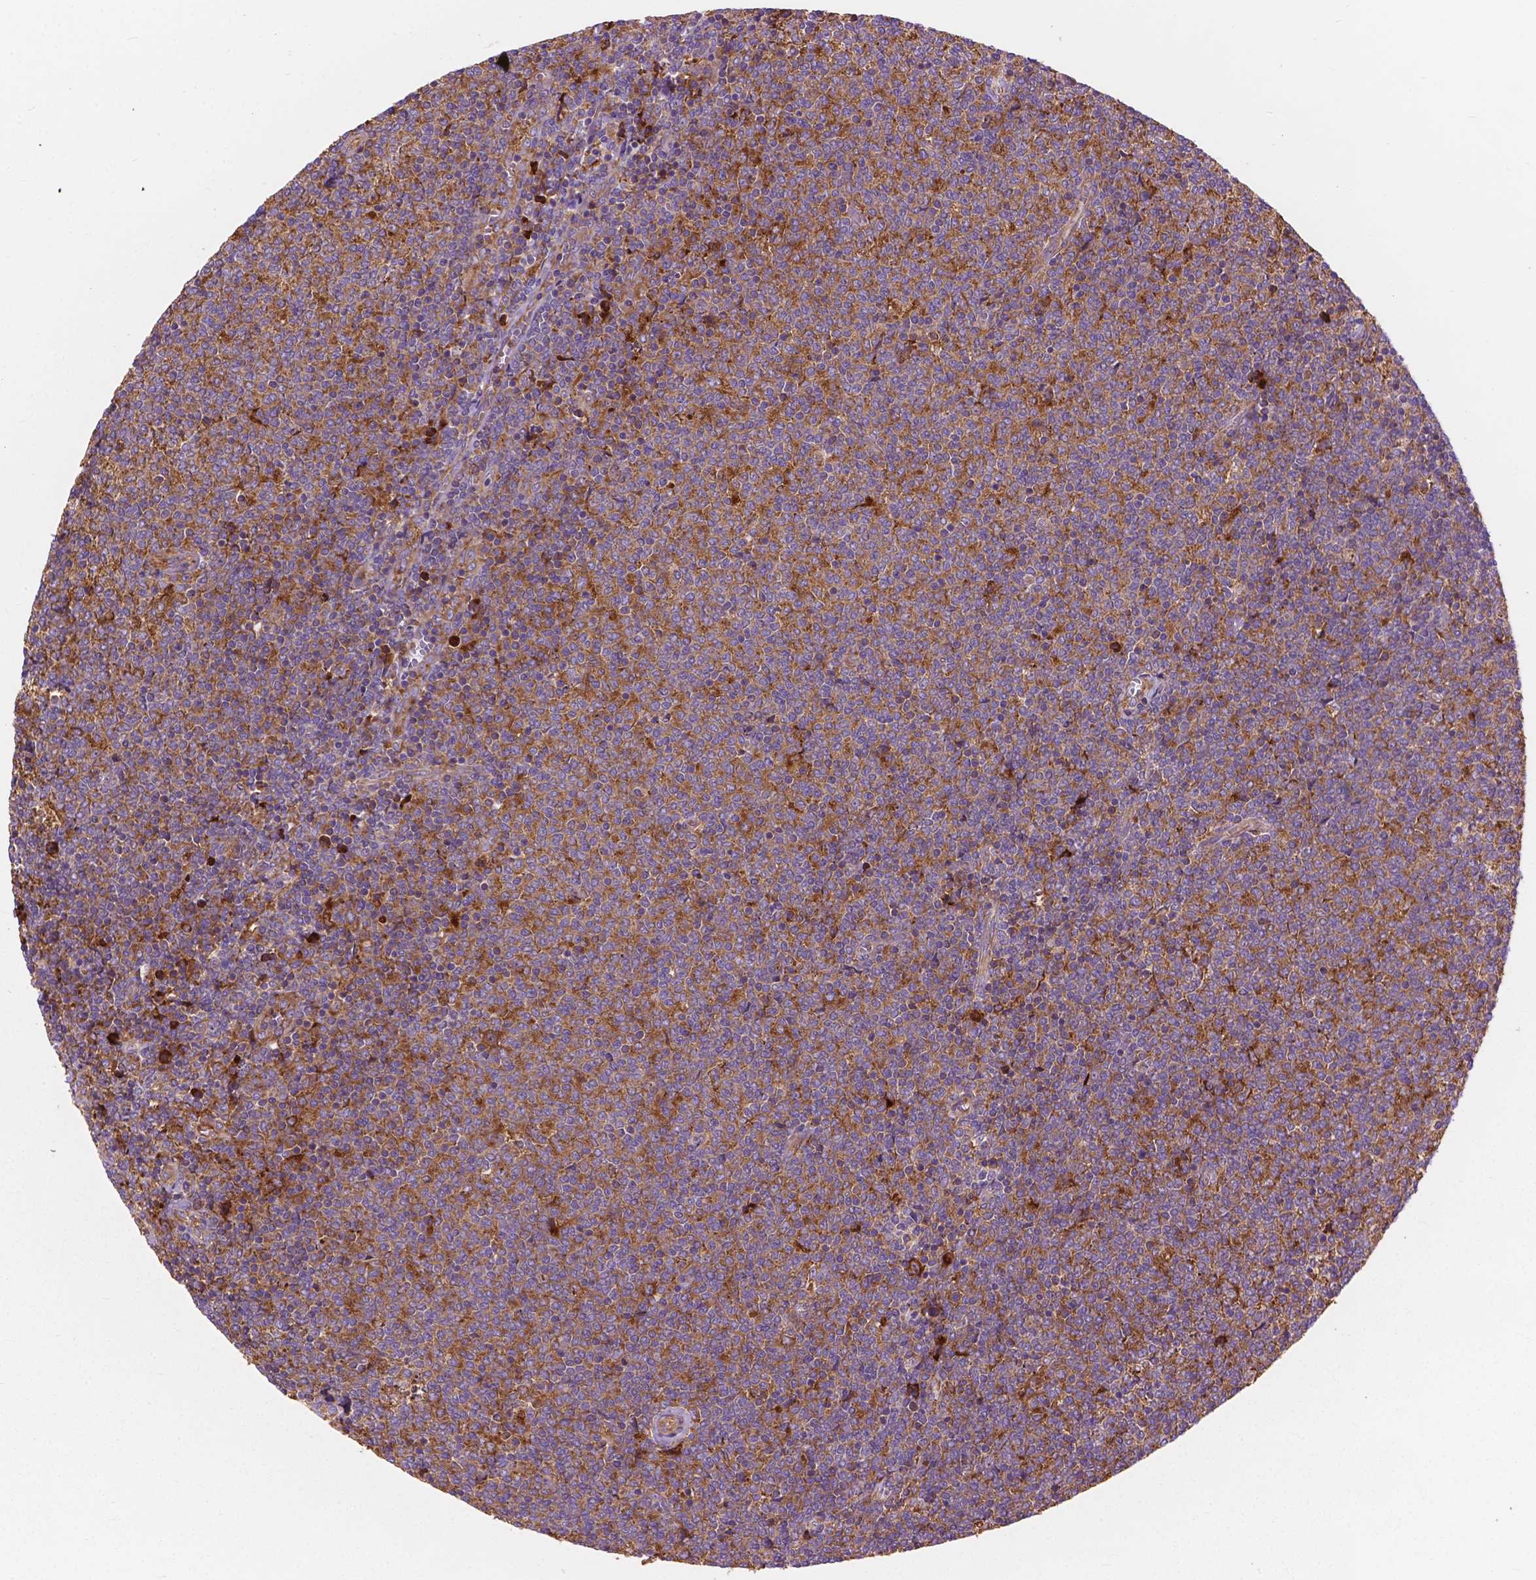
{"staining": {"intensity": "moderate", "quantity": ">75%", "location": "cytoplasmic/membranous"}, "tissue": "lymphoma", "cell_type": "Tumor cells", "image_type": "cancer", "snomed": [{"axis": "morphology", "description": "Malignant lymphoma, non-Hodgkin's type, Low grade"}, {"axis": "topography", "description": "Lymph node"}], "caption": "Lymphoma stained with immunohistochemistry (IHC) shows moderate cytoplasmic/membranous positivity in approximately >75% of tumor cells. The protein is stained brown, and the nuclei are stained in blue (DAB (3,3'-diaminobenzidine) IHC with brightfield microscopy, high magnification).", "gene": "RPL37A", "patient": {"sex": "male", "age": 52}}